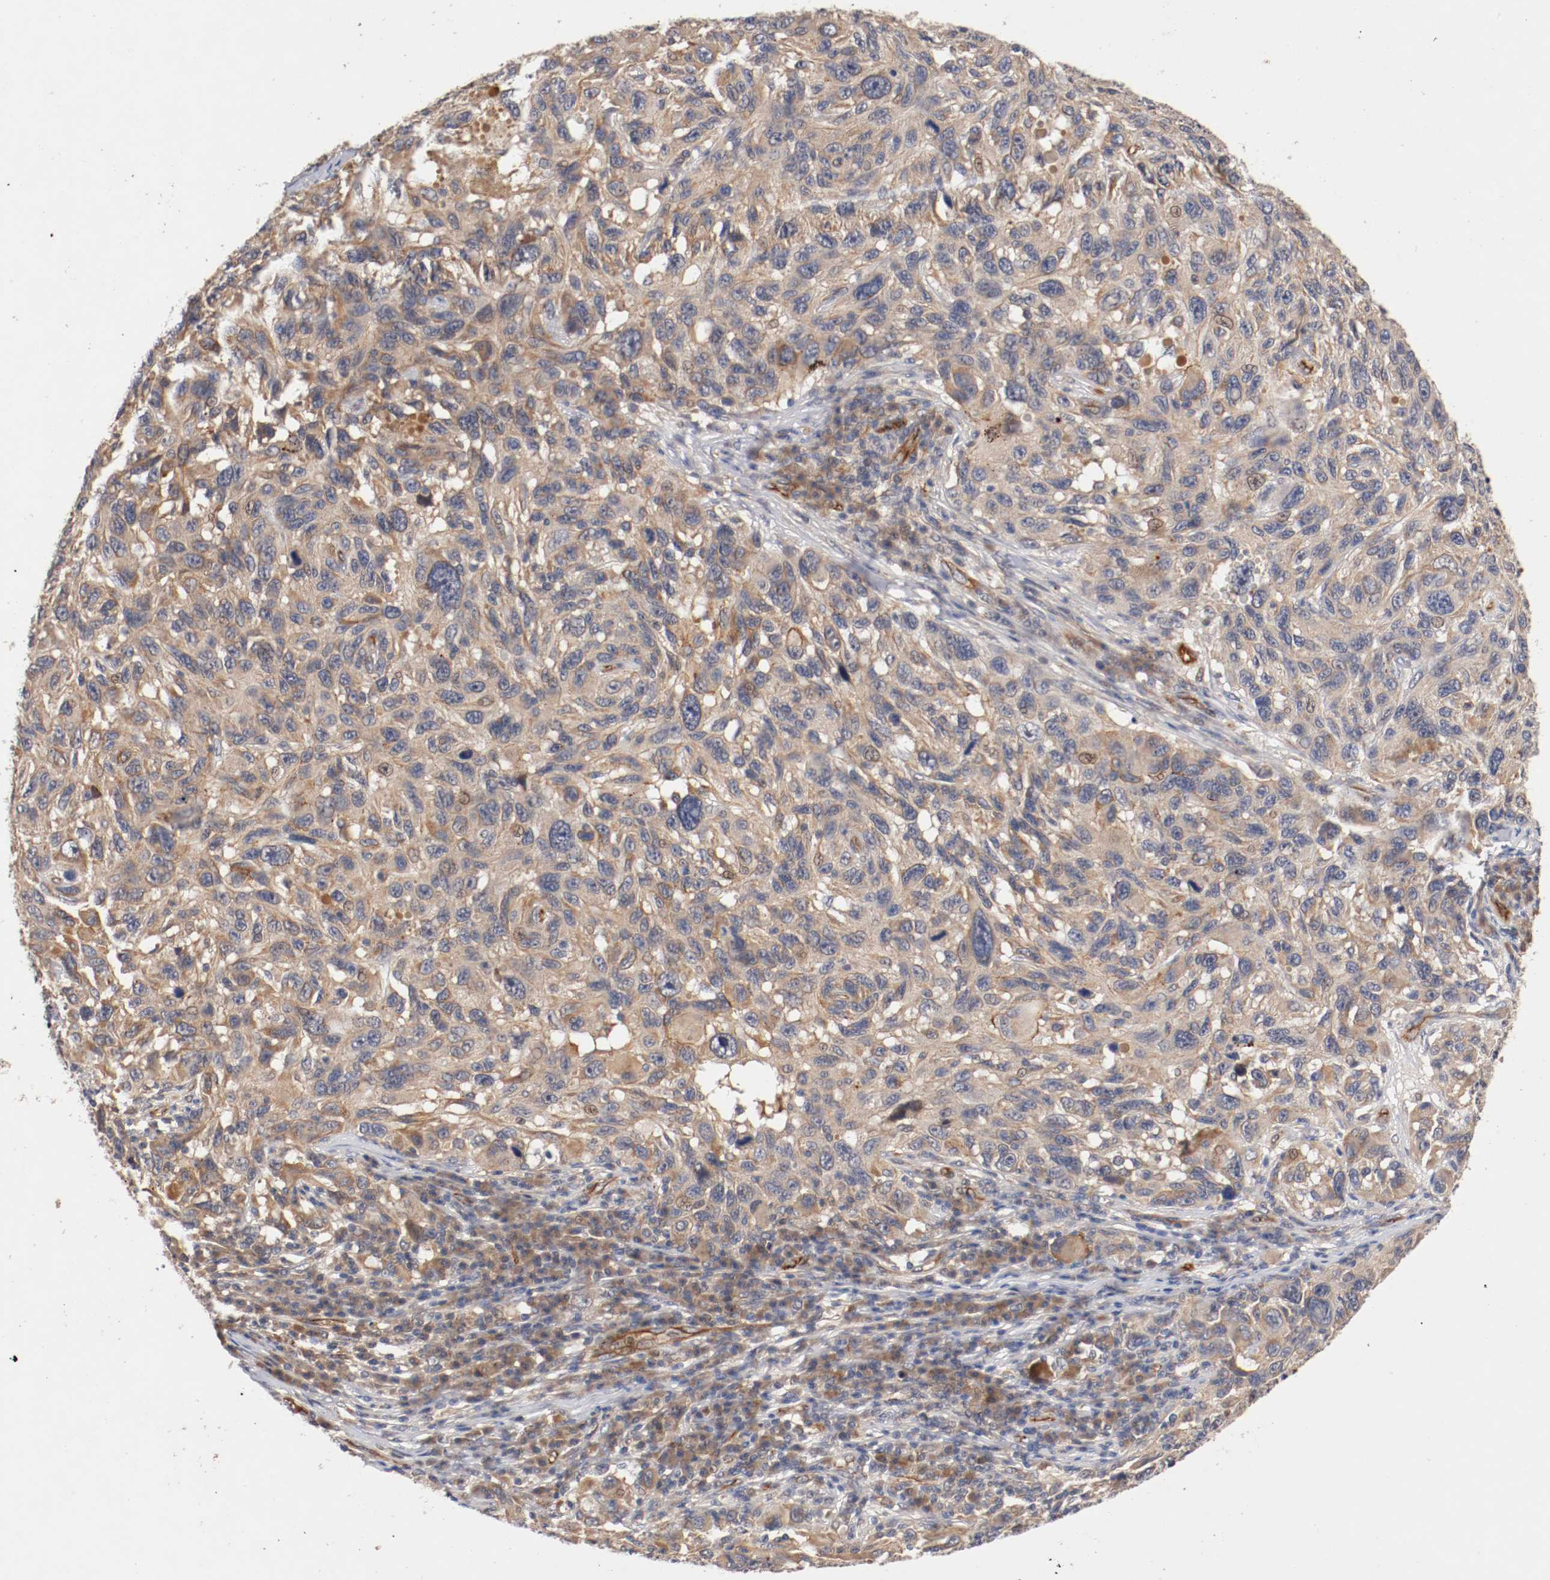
{"staining": {"intensity": "weak", "quantity": ">75%", "location": "cytoplasmic/membranous"}, "tissue": "melanoma", "cell_type": "Tumor cells", "image_type": "cancer", "snomed": [{"axis": "morphology", "description": "Malignant melanoma, NOS"}, {"axis": "topography", "description": "Skin"}], "caption": "The micrograph shows staining of melanoma, revealing weak cytoplasmic/membranous protein expression (brown color) within tumor cells.", "gene": "TYK2", "patient": {"sex": "male", "age": 53}}